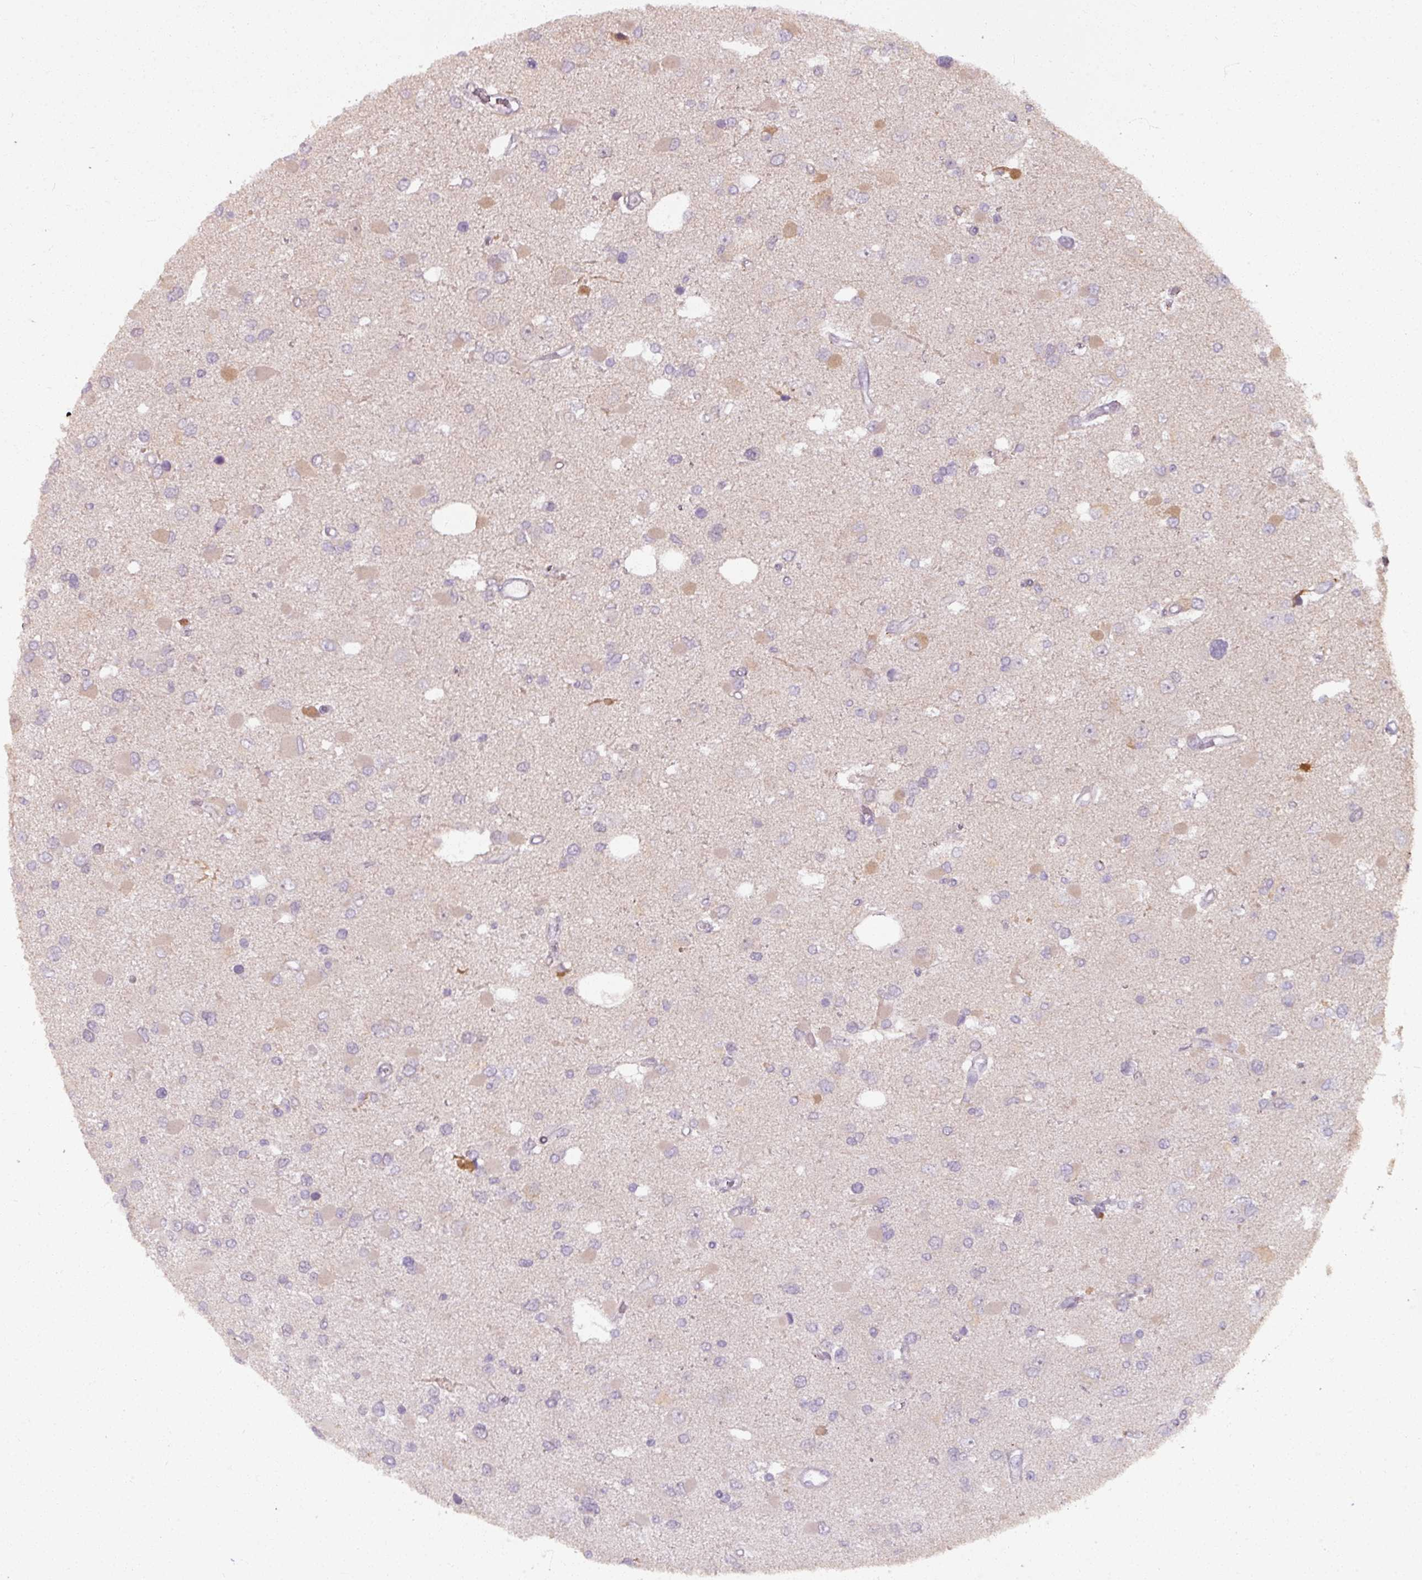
{"staining": {"intensity": "weak", "quantity": "<25%", "location": "cytoplasmic/membranous"}, "tissue": "glioma", "cell_type": "Tumor cells", "image_type": "cancer", "snomed": [{"axis": "morphology", "description": "Glioma, malignant, High grade"}, {"axis": "topography", "description": "Brain"}], "caption": "IHC histopathology image of human glioma stained for a protein (brown), which reveals no positivity in tumor cells.", "gene": "PNMA6A", "patient": {"sex": "male", "age": 53}}